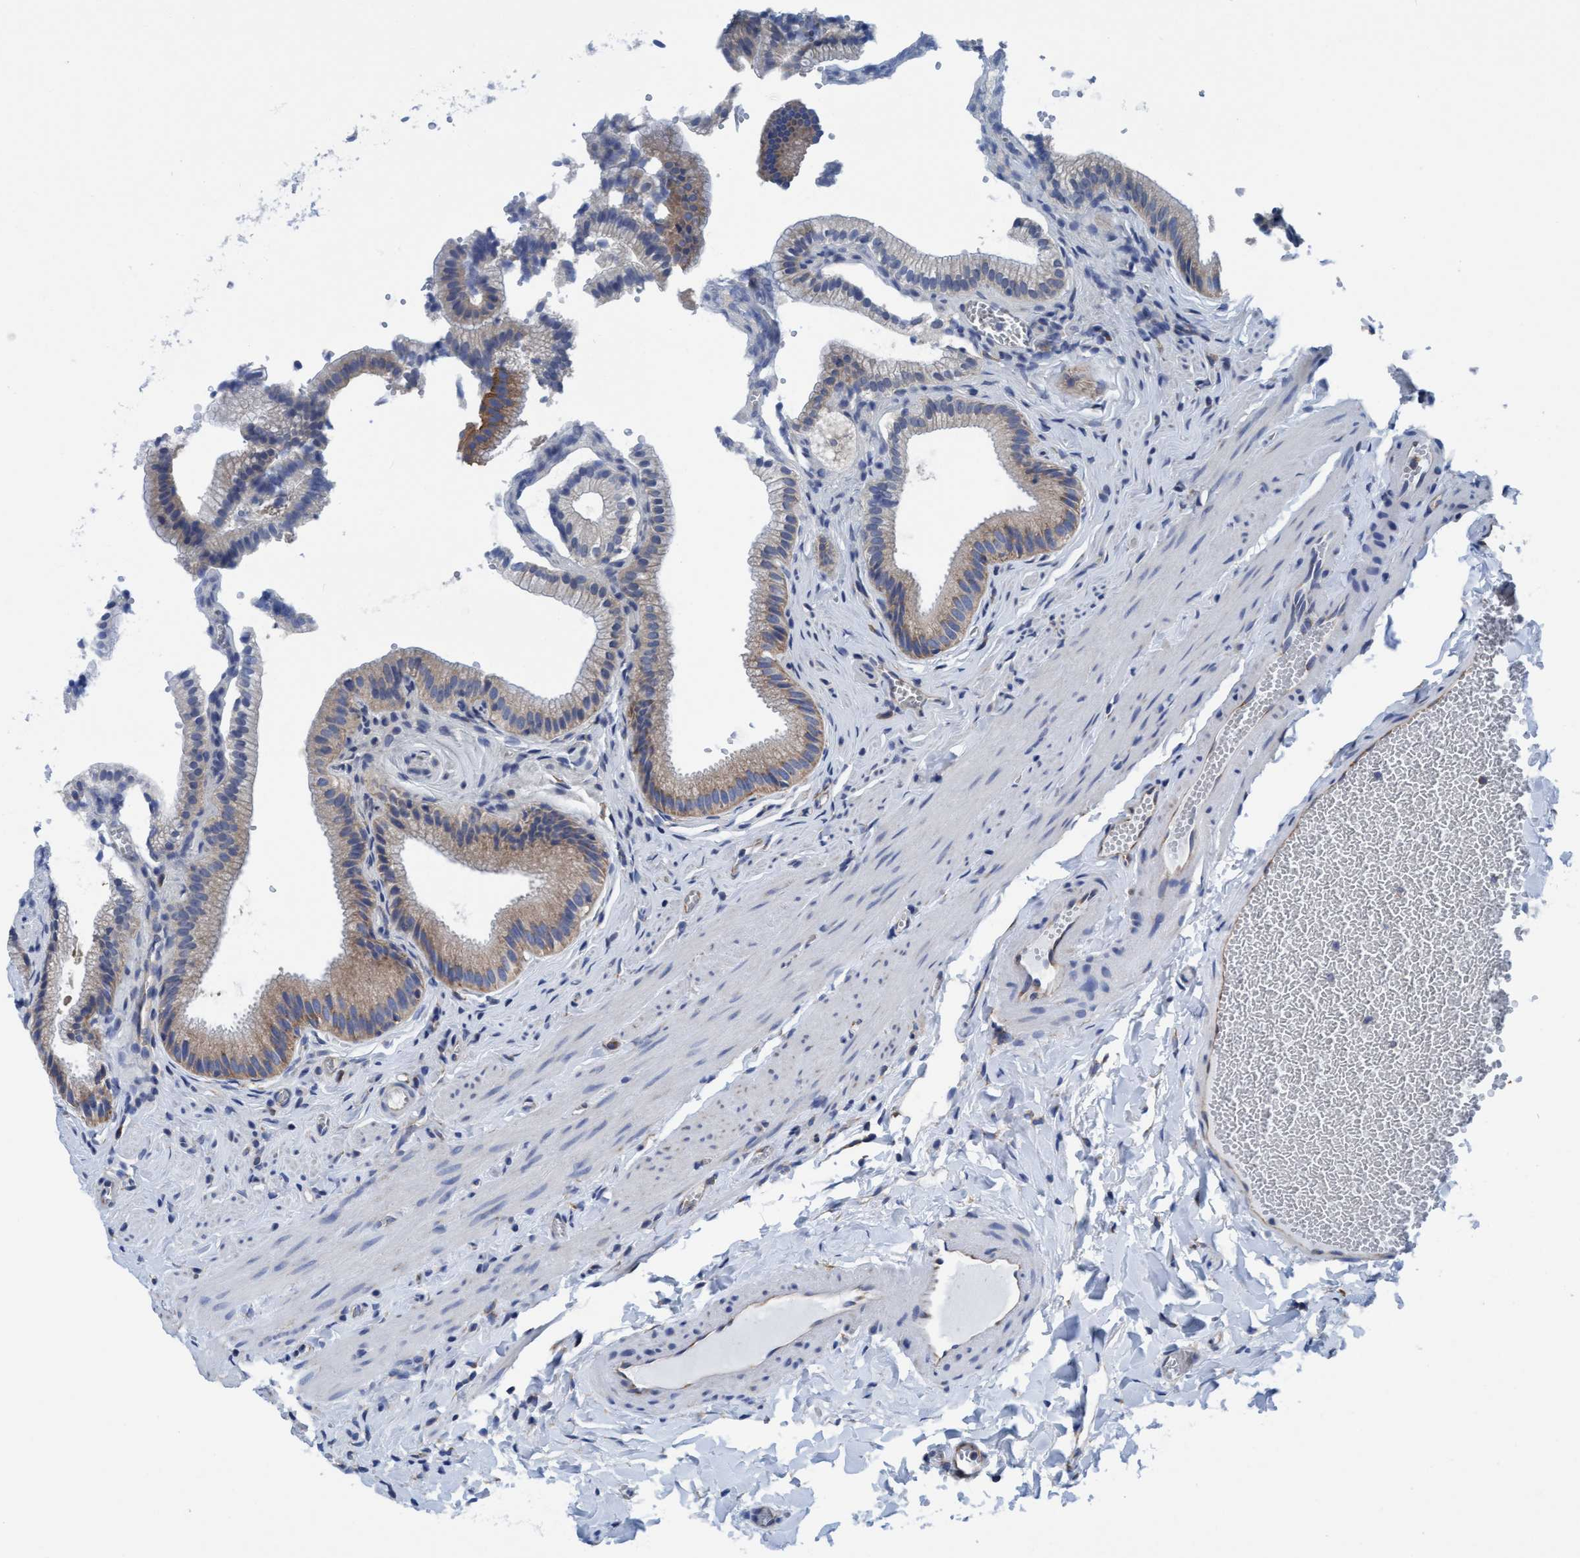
{"staining": {"intensity": "moderate", "quantity": ">75%", "location": "cytoplasmic/membranous"}, "tissue": "gallbladder", "cell_type": "Glandular cells", "image_type": "normal", "snomed": [{"axis": "morphology", "description": "Normal tissue, NOS"}, {"axis": "topography", "description": "Gallbladder"}], "caption": "High-magnification brightfield microscopy of normal gallbladder stained with DAB (brown) and counterstained with hematoxylin (blue). glandular cells exhibit moderate cytoplasmic/membranous staining is appreciated in approximately>75% of cells. (brown staining indicates protein expression, while blue staining denotes nuclei).", "gene": "NMT1", "patient": {"sex": "male", "age": 38}}